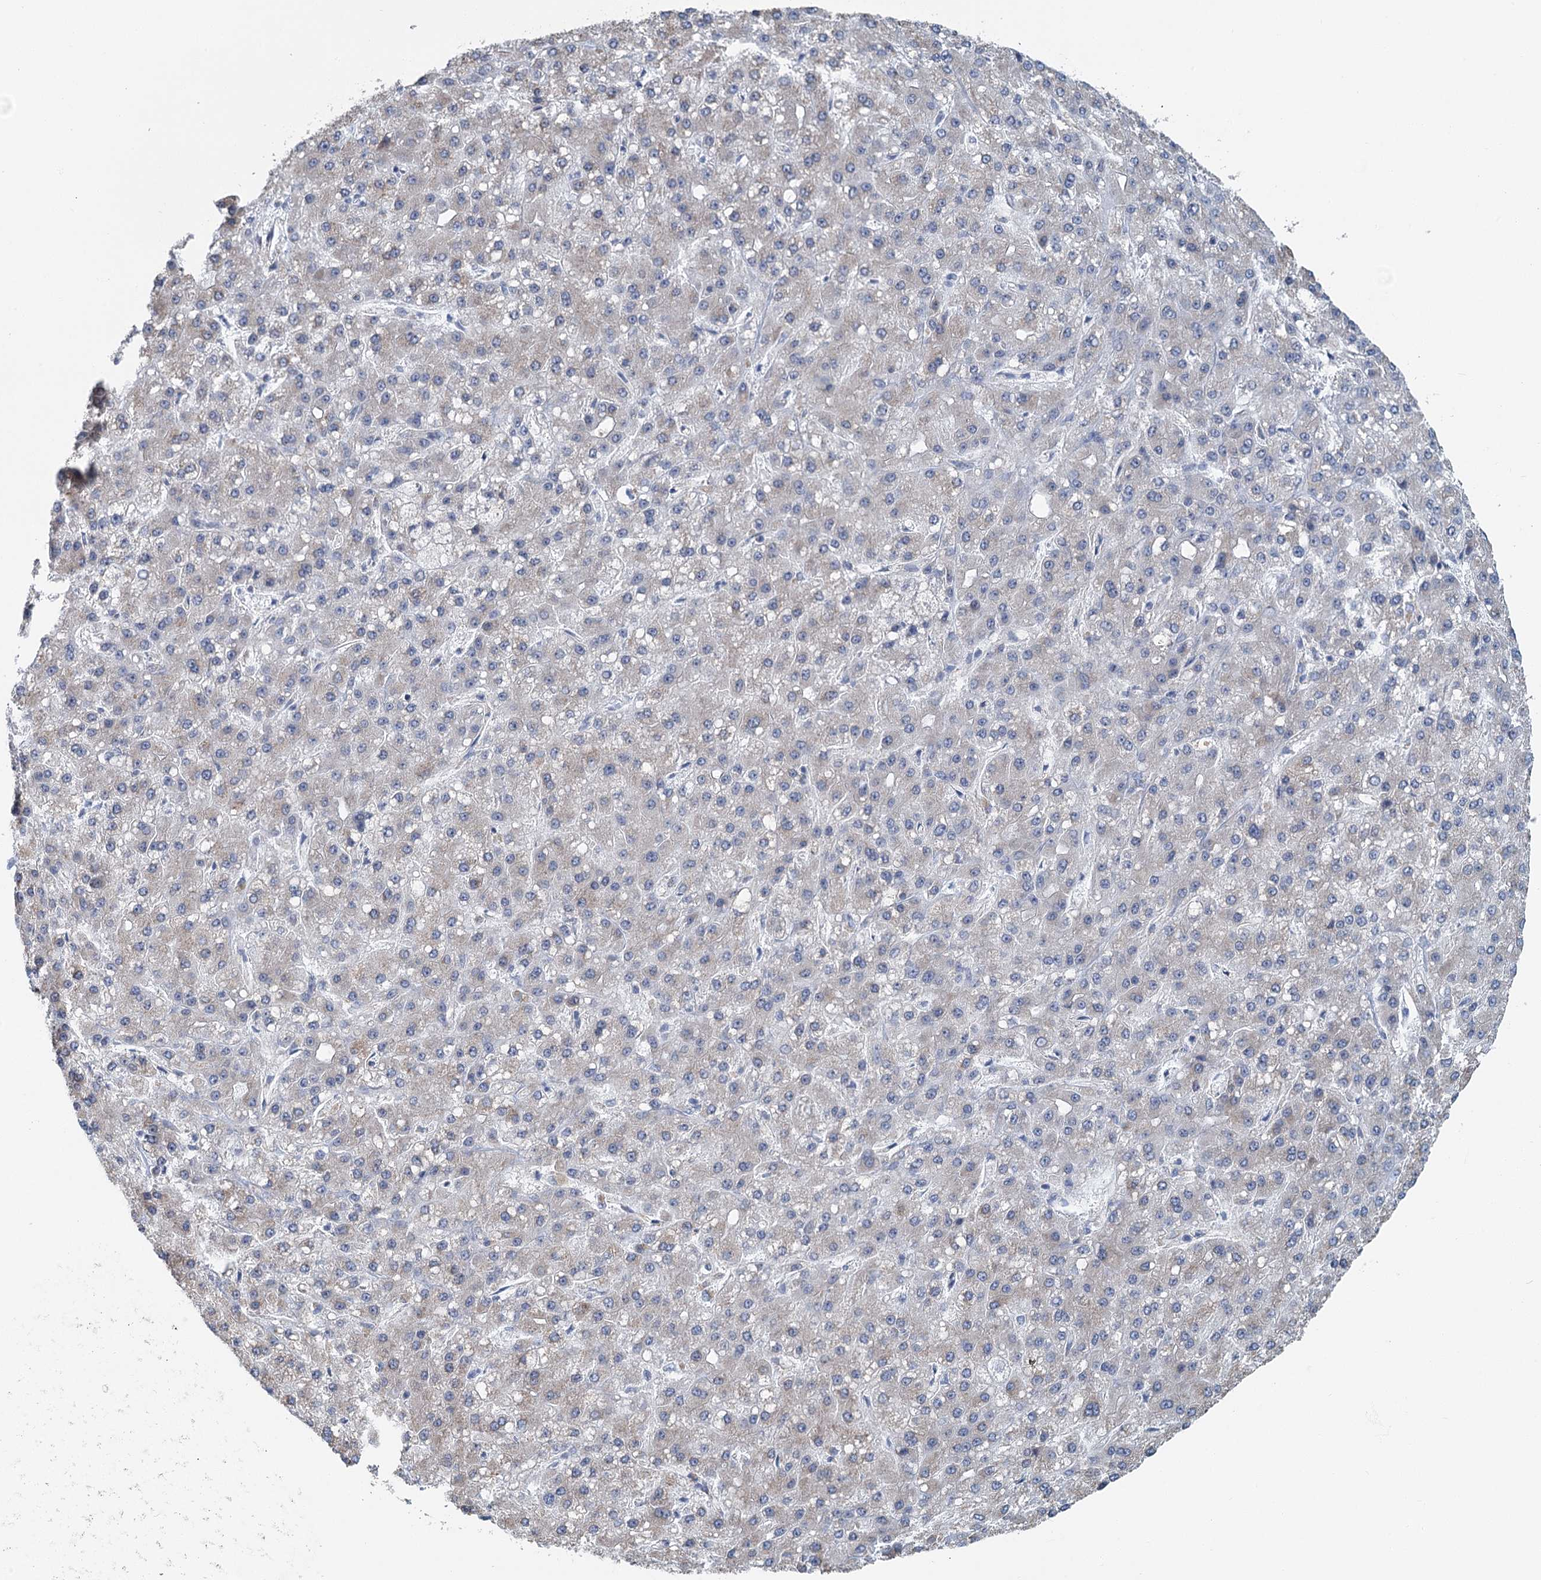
{"staining": {"intensity": "negative", "quantity": "none", "location": "none"}, "tissue": "liver cancer", "cell_type": "Tumor cells", "image_type": "cancer", "snomed": [{"axis": "morphology", "description": "Carcinoma, Hepatocellular, NOS"}, {"axis": "topography", "description": "Liver"}], "caption": "DAB immunohistochemical staining of human liver cancer (hepatocellular carcinoma) displays no significant expression in tumor cells. Nuclei are stained in blue.", "gene": "ZNF527", "patient": {"sex": "male", "age": 67}}